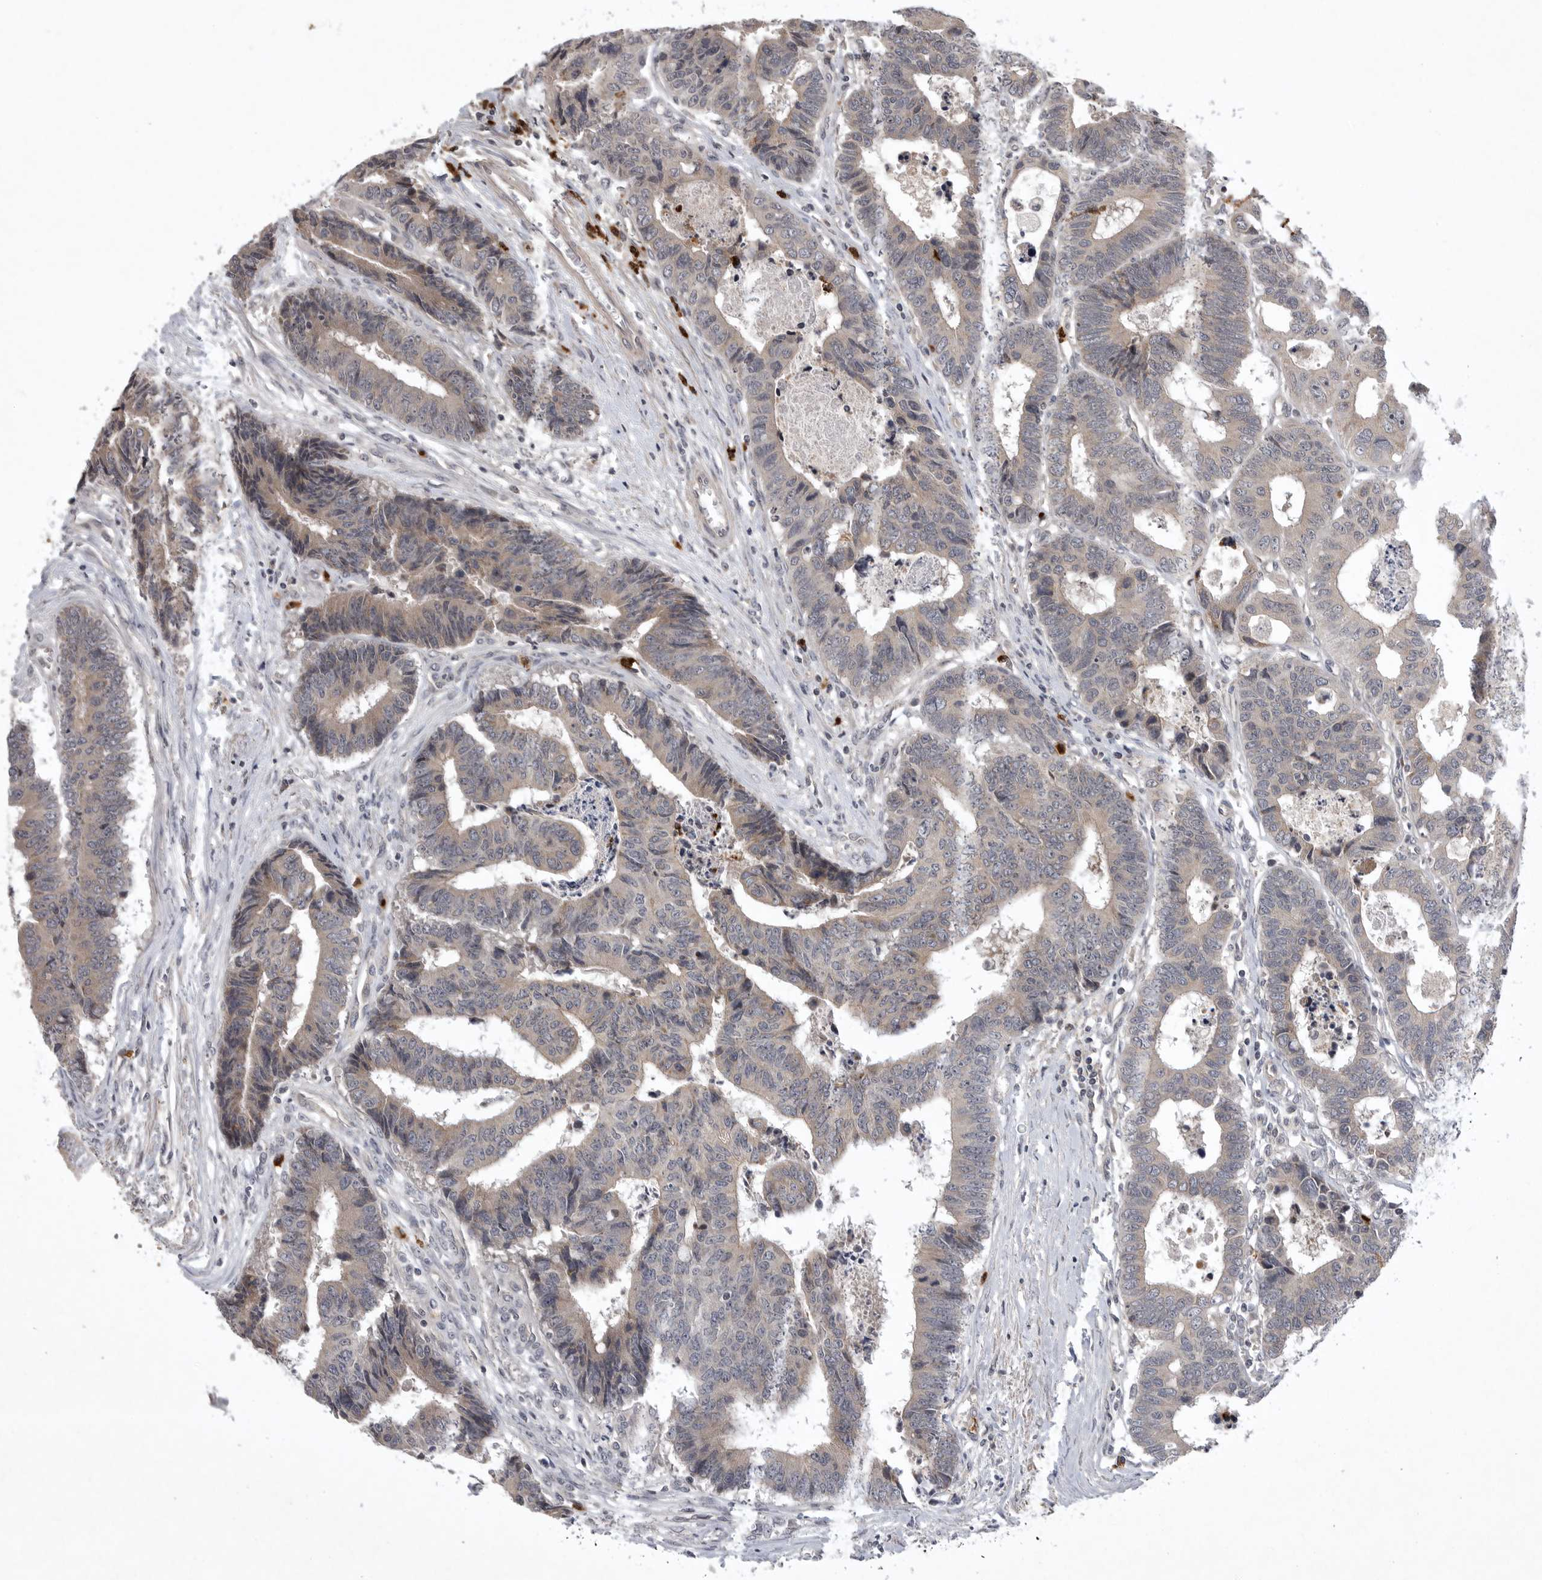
{"staining": {"intensity": "weak", "quantity": "<25%", "location": "cytoplasmic/membranous"}, "tissue": "colorectal cancer", "cell_type": "Tumor cells", "image_type": "cancer", "snomed": [{"axis": "morphology", "description": "Adenocarcinoma, NOS"}, {"axis": "topography", "description": "Rectum"}], "caption": "A micrograph of human colorectal cancer (adenocarcinoma) is negative for staining in tumor cells. (Immunohistochemistry (ihc), brightfield microscopy, high magnification).", "gene": "UBE3D", "patient": {"sex": "male", "age": 84}}